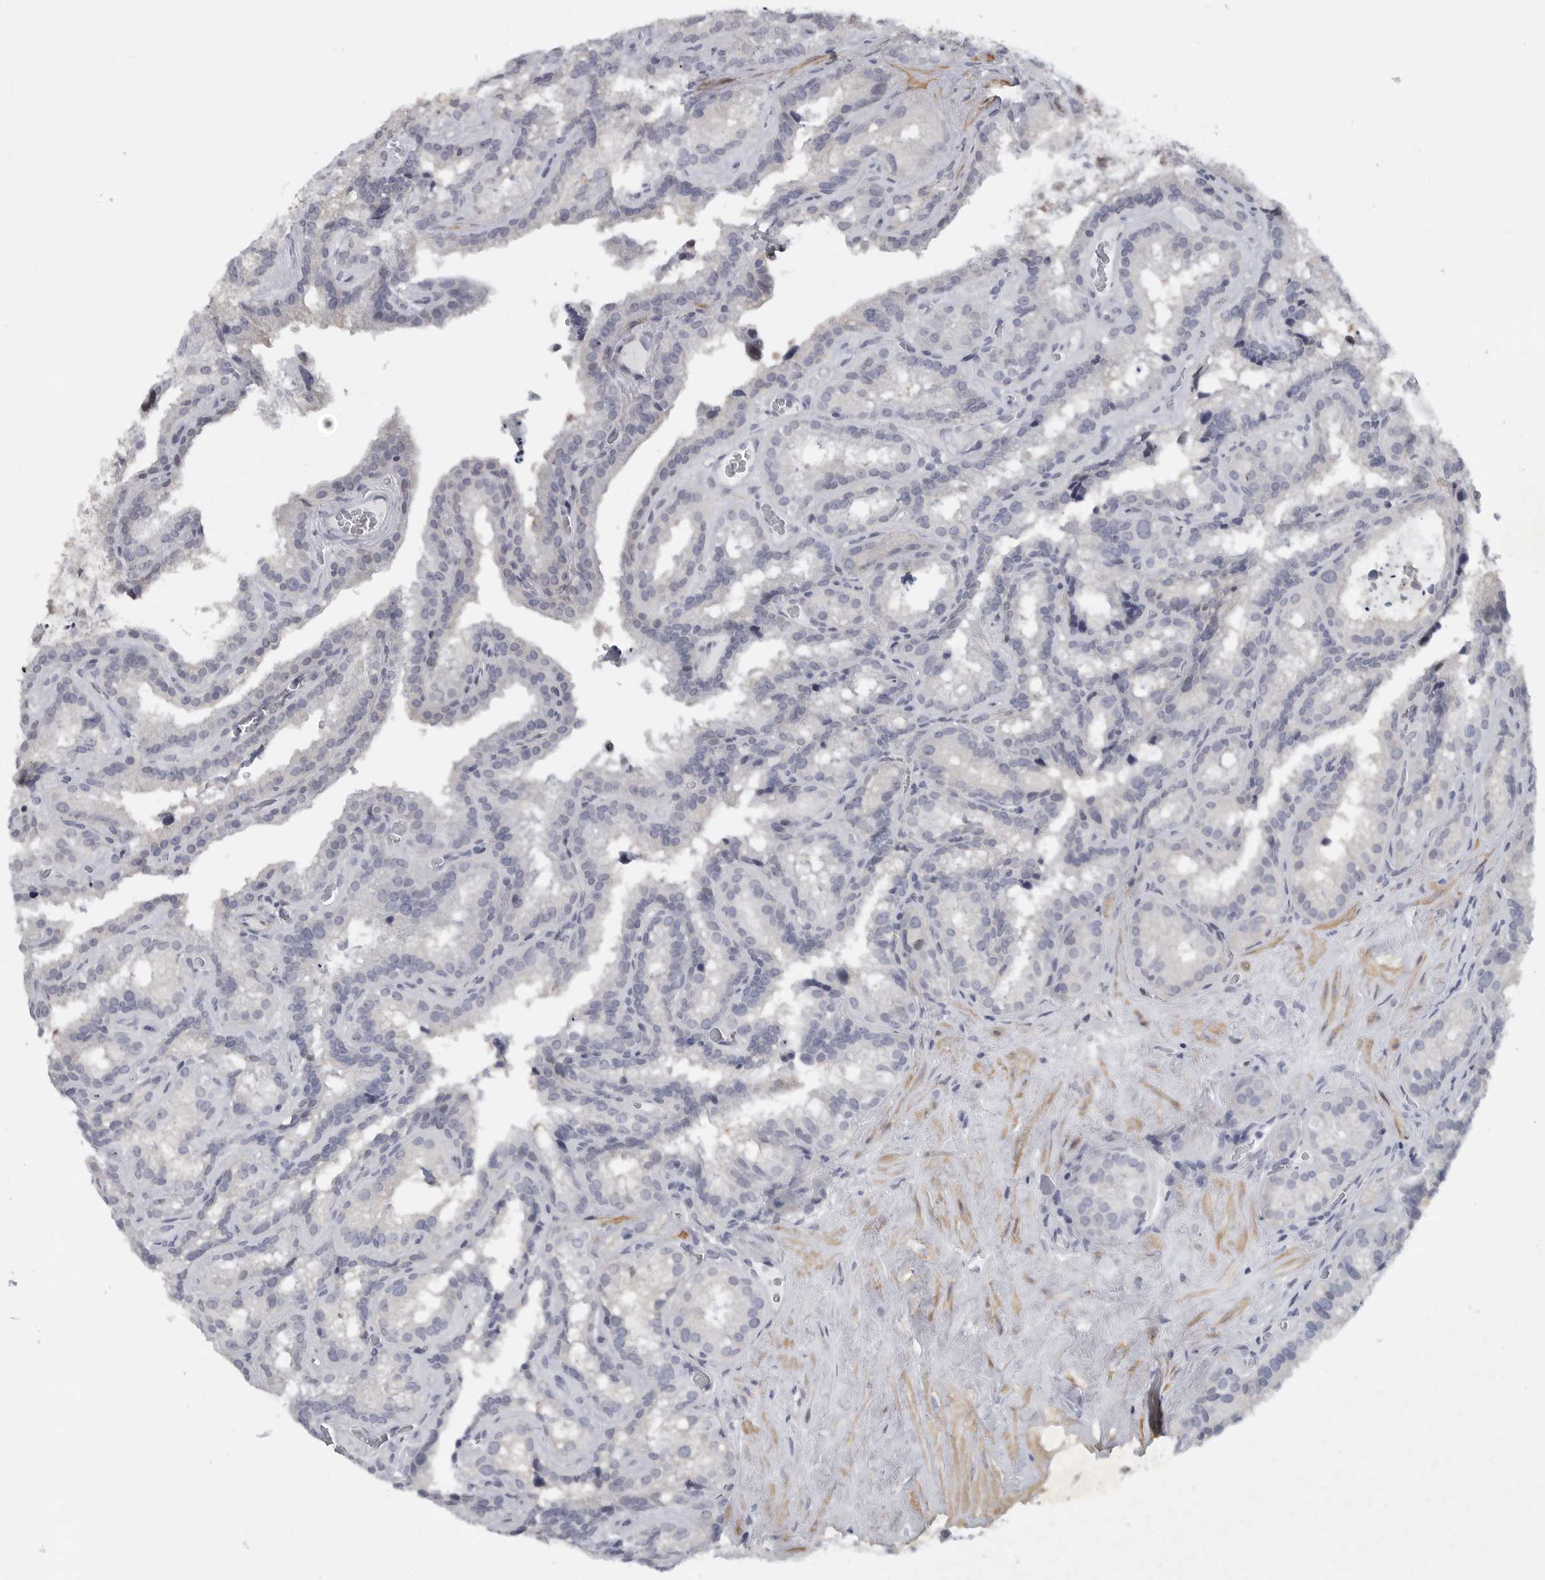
{"staining": {"intensity": "negative", "quantity": "none", "location": "none"}, "tissue": "seminal vesicle", "cell_type": "Glandular cells", "image_type": "normal", "snomed": [{"axis": "morphology", "description": "Normal tissue, NOS"}, {"axis": "topography", "description": "Prostate"}, {"axis": "topography", "description": "Seminal veicle"}], "caption": "The image exhibits no staining of glandular cells in benign seminal vesicle. (Immunohistochemistry (ihc), brightfield microscopy, high magnification).", "gene": "TNR", "patient": {"sex": "male", "age": 59}}